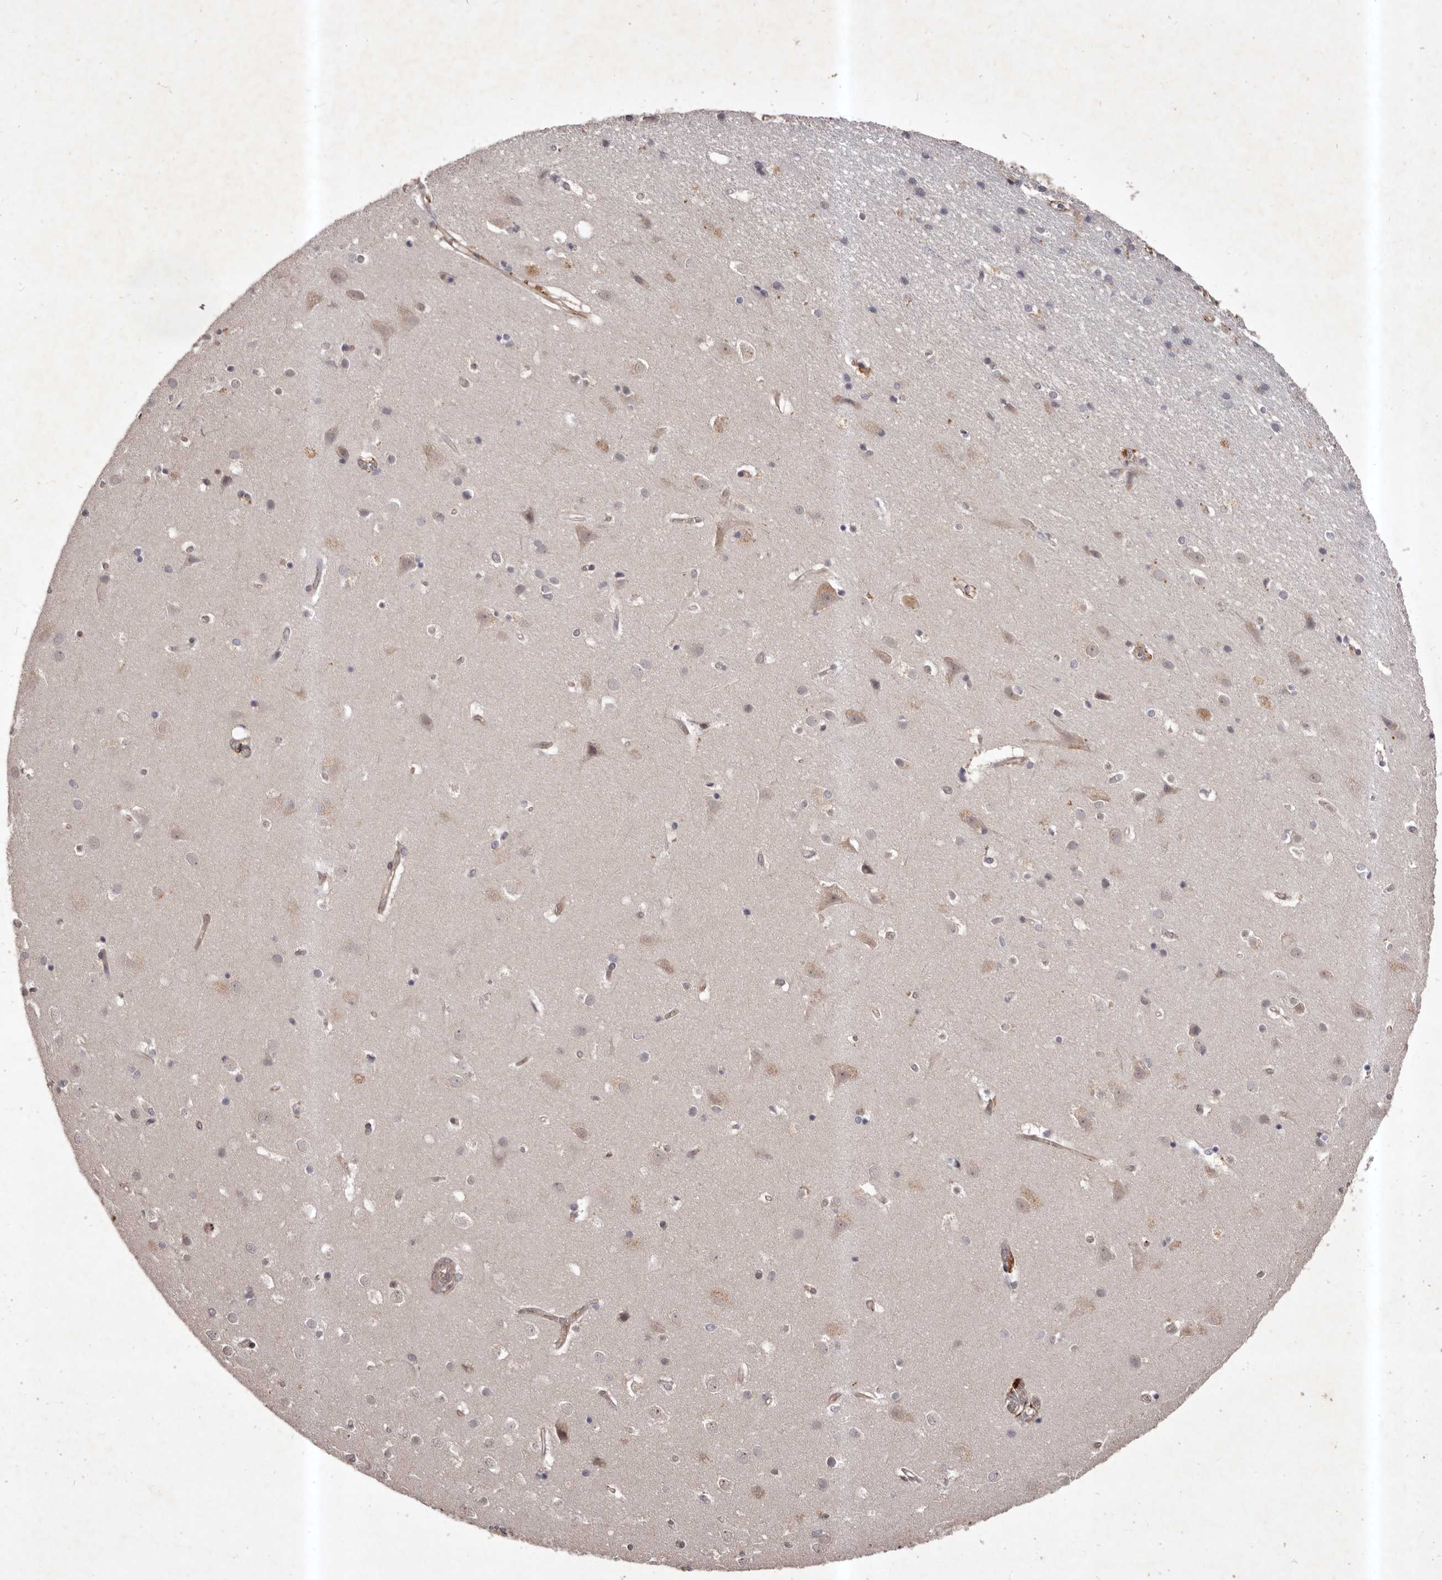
{"staining": {"intensity": "negative", "quantity": "none", "location": "none"}, "tissue": "cerebral cortex", "cell_type": "Endothelial cells", "image_type": "normal", "snomed": [{"axis": "morphology", "description": "Normal tissue, NOS"}, {"axis": "topography", "description": "Cerebral cortex"}], "caption": "Immunohistochemical staining of benign cerebral cortex shows no significant staining in endothelial cells. (DAB (3,3'-diaminobenzidine) immunohistochemistry visualized using brightfield microscopy, high magnification).", "gene": "HBS1L", "patient": {"sex": "male", "age": 54}}